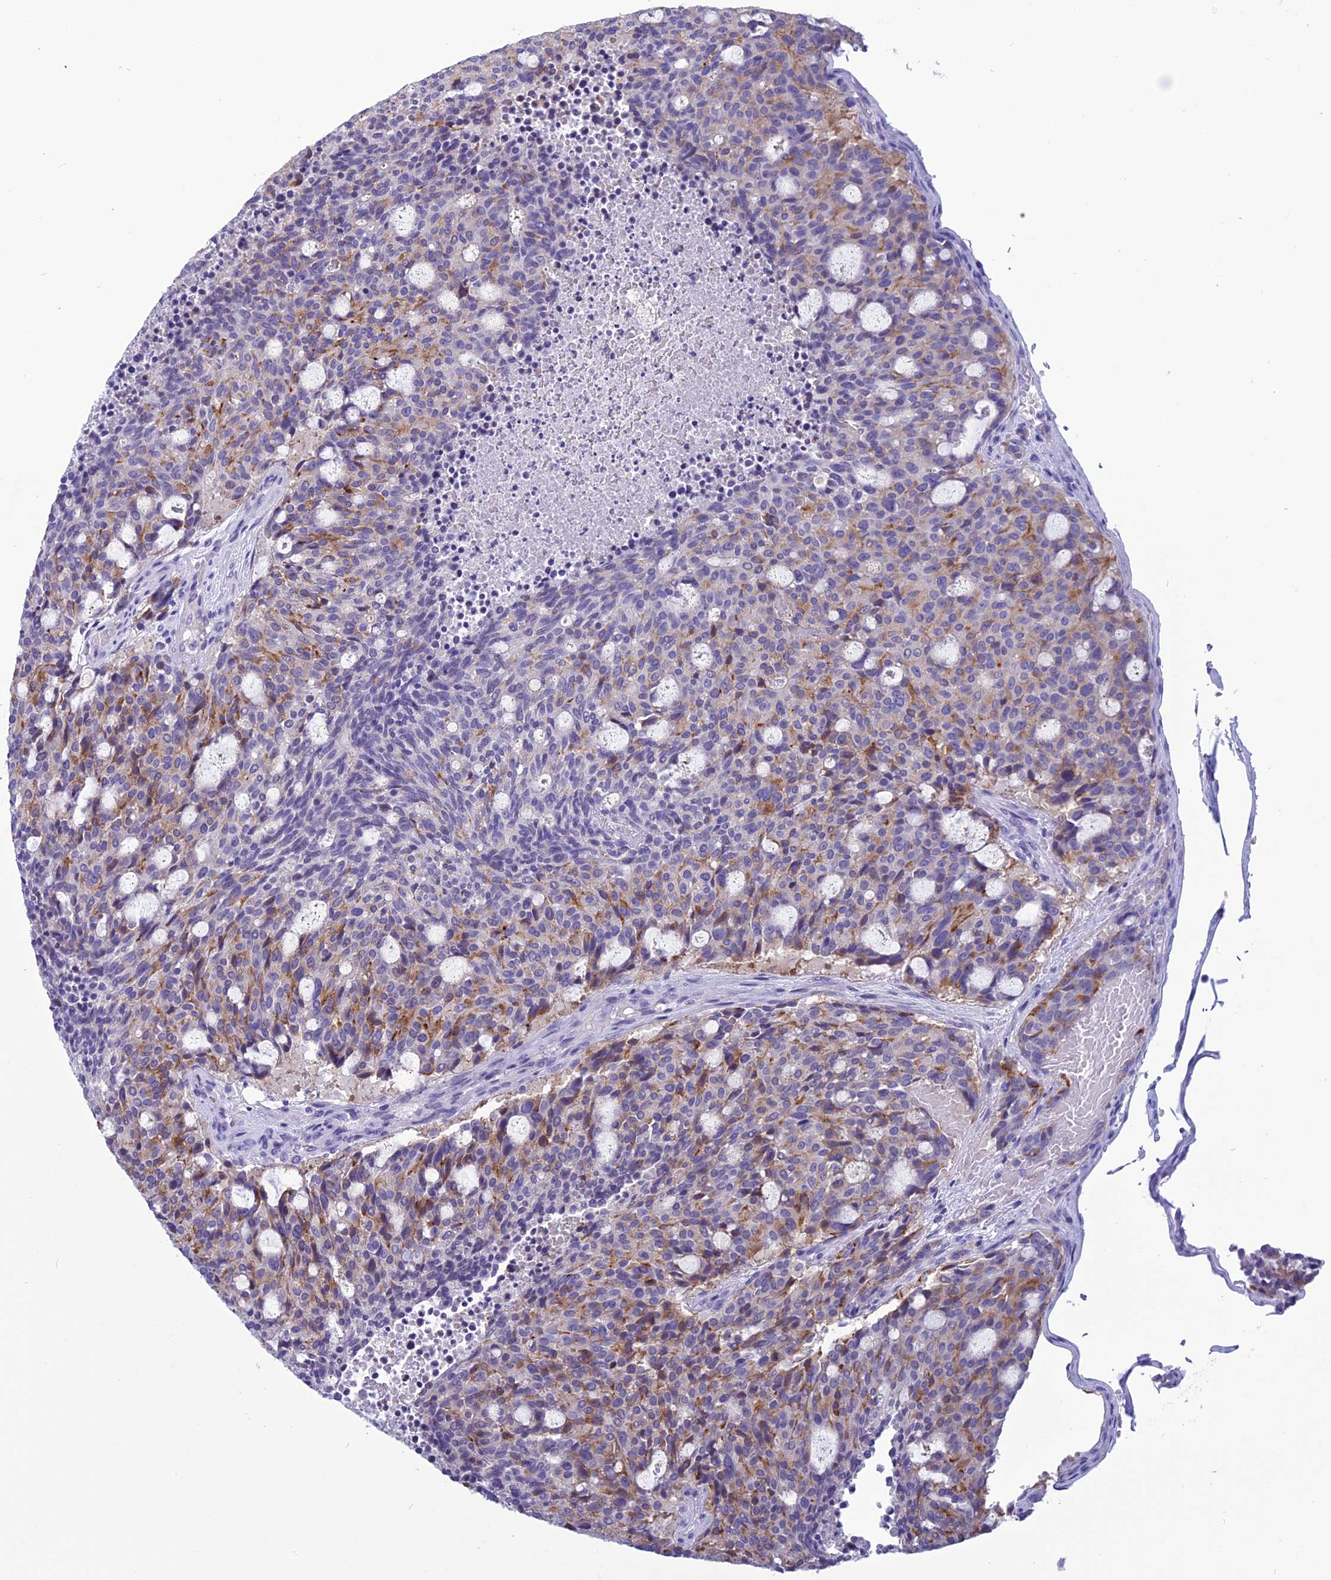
{"staining": {"intensity": "moderate", "quantity": "25%-75%", "location": "cytoplasmic/membranous"}, "tissue": "carcinoid", "cell_type": "Tumor cells", "image_type": "cancer", "snomed": [{"axis": "morphology", "description": "Carcinoid, malignant, NOS"}, {"axis": "topography", "description": "Pancreas"}], "caption": "A micrograph showing moderate cytoplasmic/membranous positivity in approximately 25%-75% of tumor cells in carcinoid (malignant), as visualized by brown immunohistochemical staining.", "gene": "BBS2", "patient": {"sex": "female", "age": 54}}